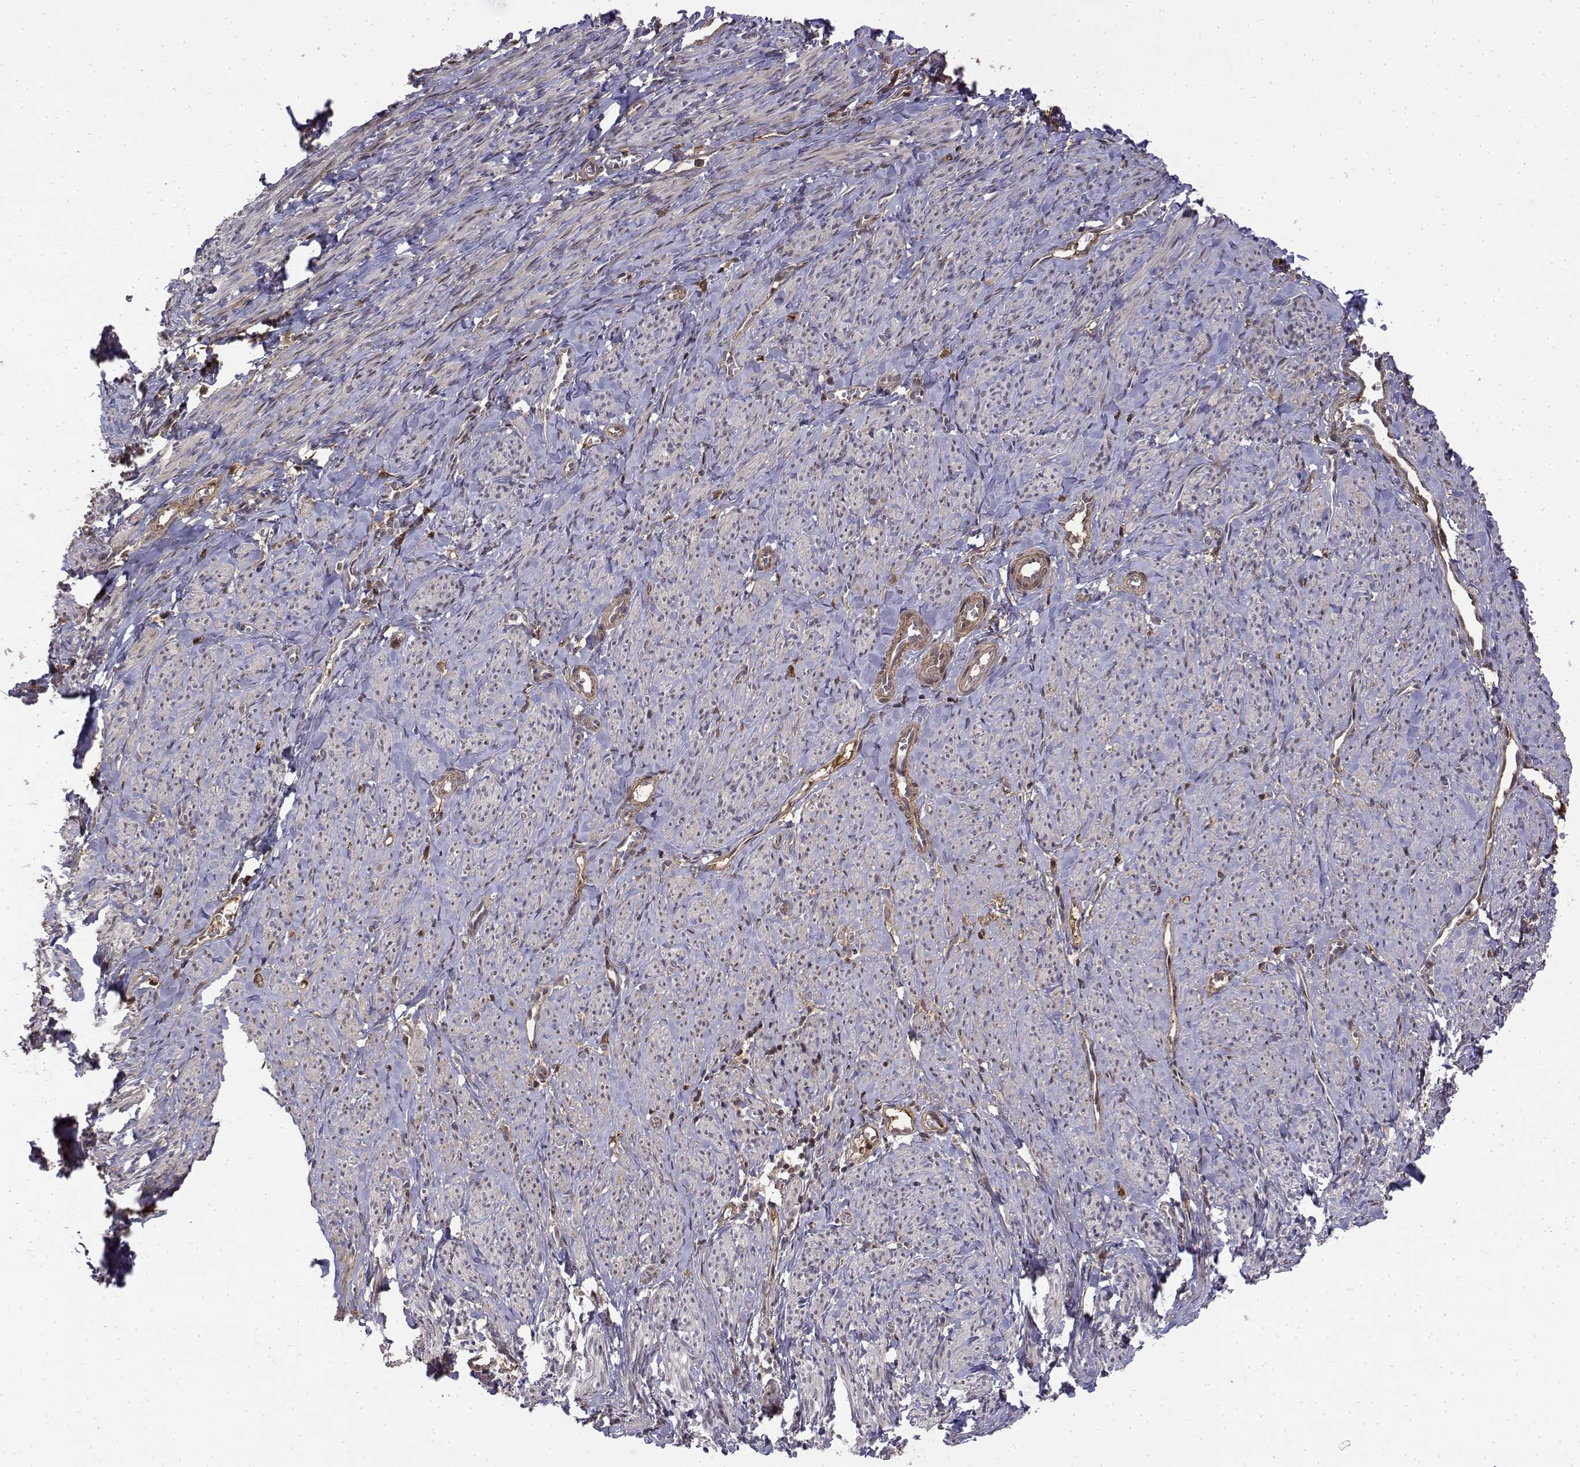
{"staining": {"intensity": "moderate", "quantity": "25%-75%", "location": "cytoplasmic/membranous,nuclear"}, "tissue": "smooth muscle", "cell_type": "Smooth muscle cells", "image_type": "normal", "snomed": [{"axis": "morphology", "description": "Normal tissue, NOS"}, {"axis": "topography", "description": "Smooth muscle"}], "caption": "This histopathology image displays IHC staining of normal smooth muscle, with medium moderate cytoplasmic/membranous,nuclear staining in about 25%-75% of smooth muscle cells.", "gene": "ITGA7", "patient": {"sex": "female", "age": 65}}